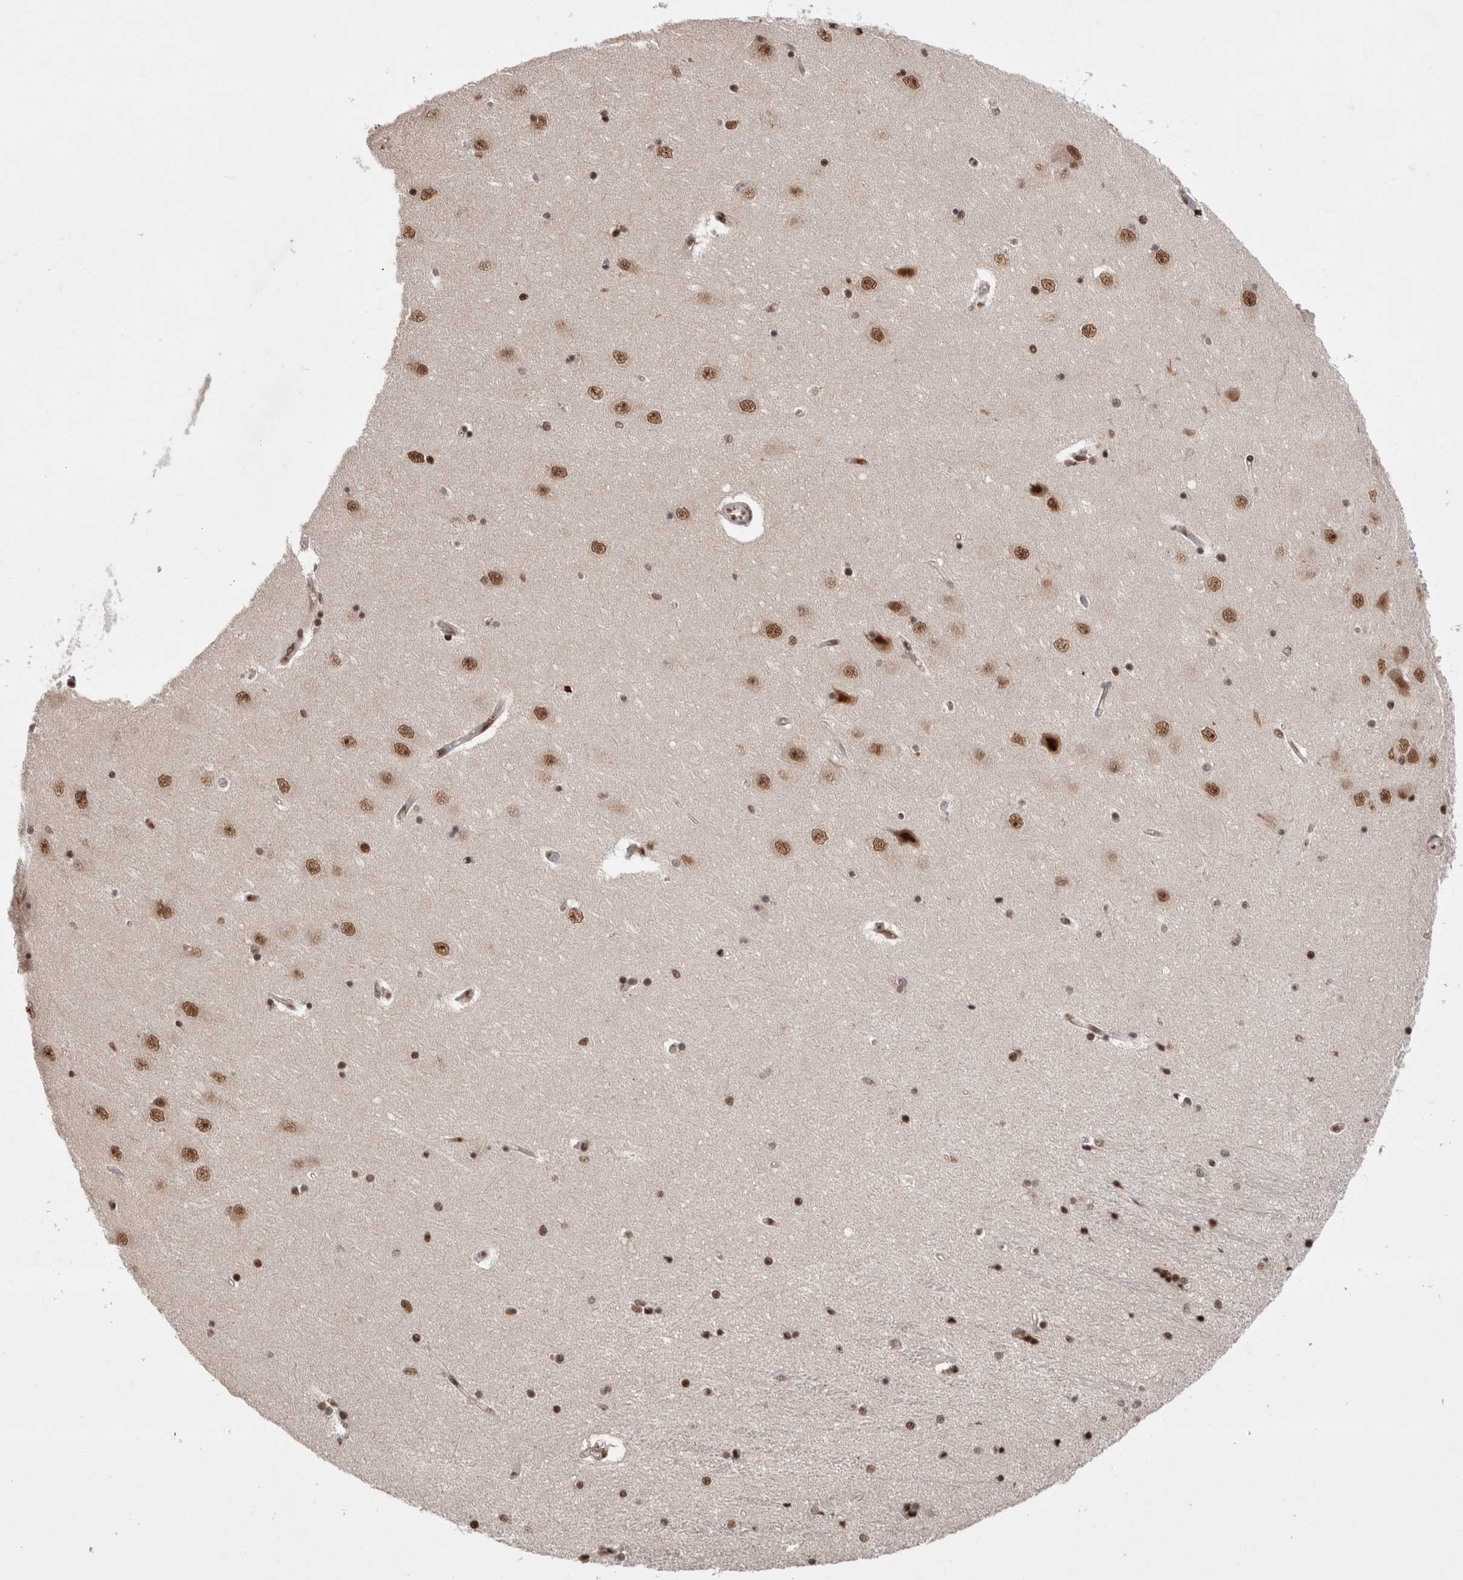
{"staining": {"intensity": "moderate", "quantity": ">75%", "location": "nuclear"}, "tissue": "hippocampus", "cell_type": "Glial cells", "image_type": "normal", "snomed": [{"axis": "morphology", "description": "Normal tissue, NOS"}, {"axis": "topography", "description": "Hippocampus"}], "caption": "Immunohistochemistry micrograph of unremarkable hippocampus: human hippocampus stained using immunohistochemistry (IHC) displays medium levels of moderate protein expression localized specifically in the nuclear of glial cells, appearing as a nuclear brown color.", "gene": "EYA2", "patient": {"sex": "female", "age": 54}}